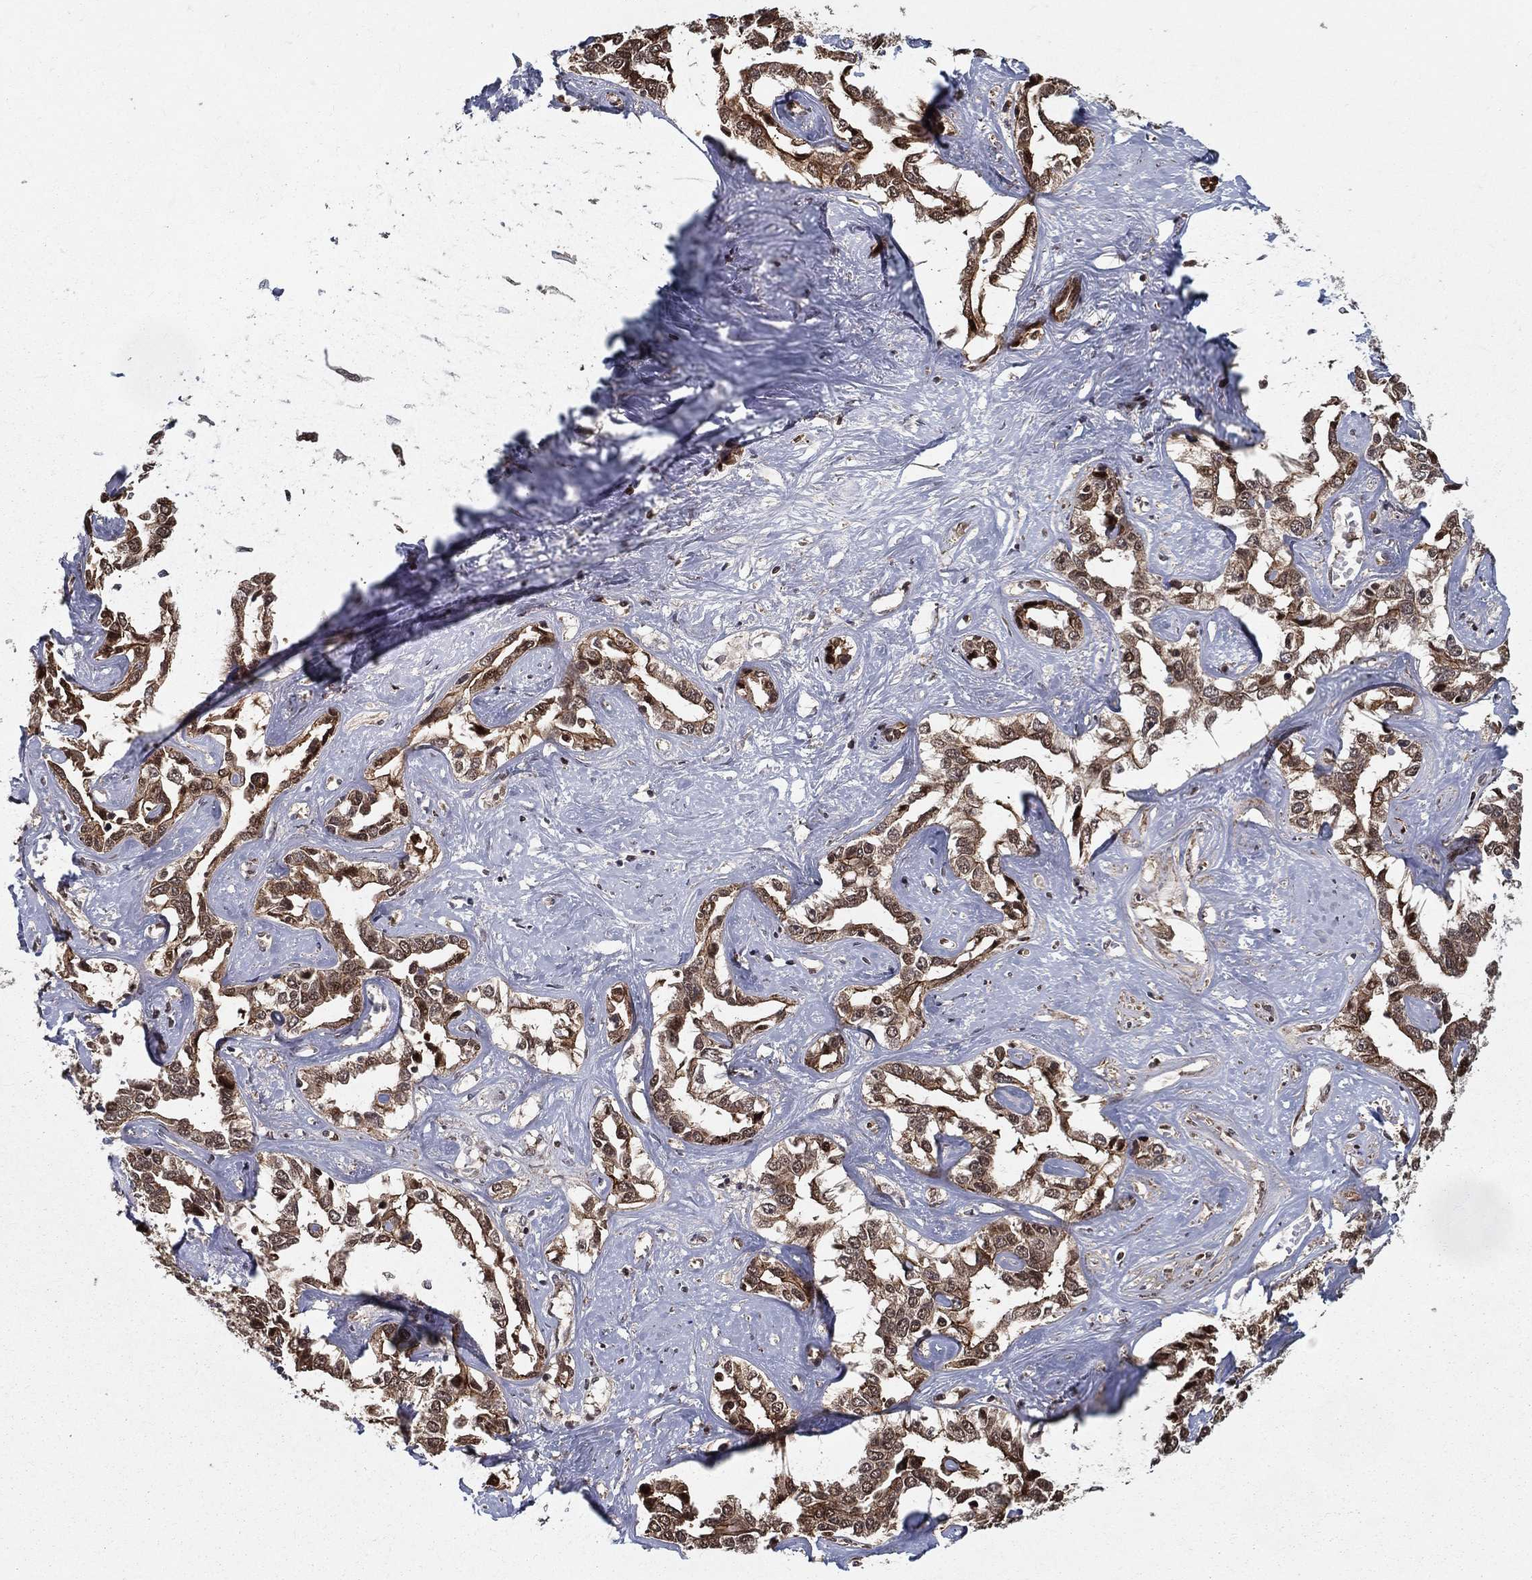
{"staining": {"intensity": "moderate", "quantity": ">75%", "location": "cytoplasmic/membranous"}, "tissue": "liver cancer", "cell_type": "Tumor cells", "image_type": "cancer", "snomed": [{"axis": "morphology", "description": "Cholangiocarcinoma"}, {"axis": "topography", "description": "Liver"}], "caption": "This histopathology image displays liver cancer stained with immunohistochemistry to label a protein in brown. The cytoplasmic/membranous of tumor cells show moderate positivity for the protein. Nuclei are counter-stained blue.", "gene": "SLC6A6", "patient": {"sex": "male", "age": 59}}